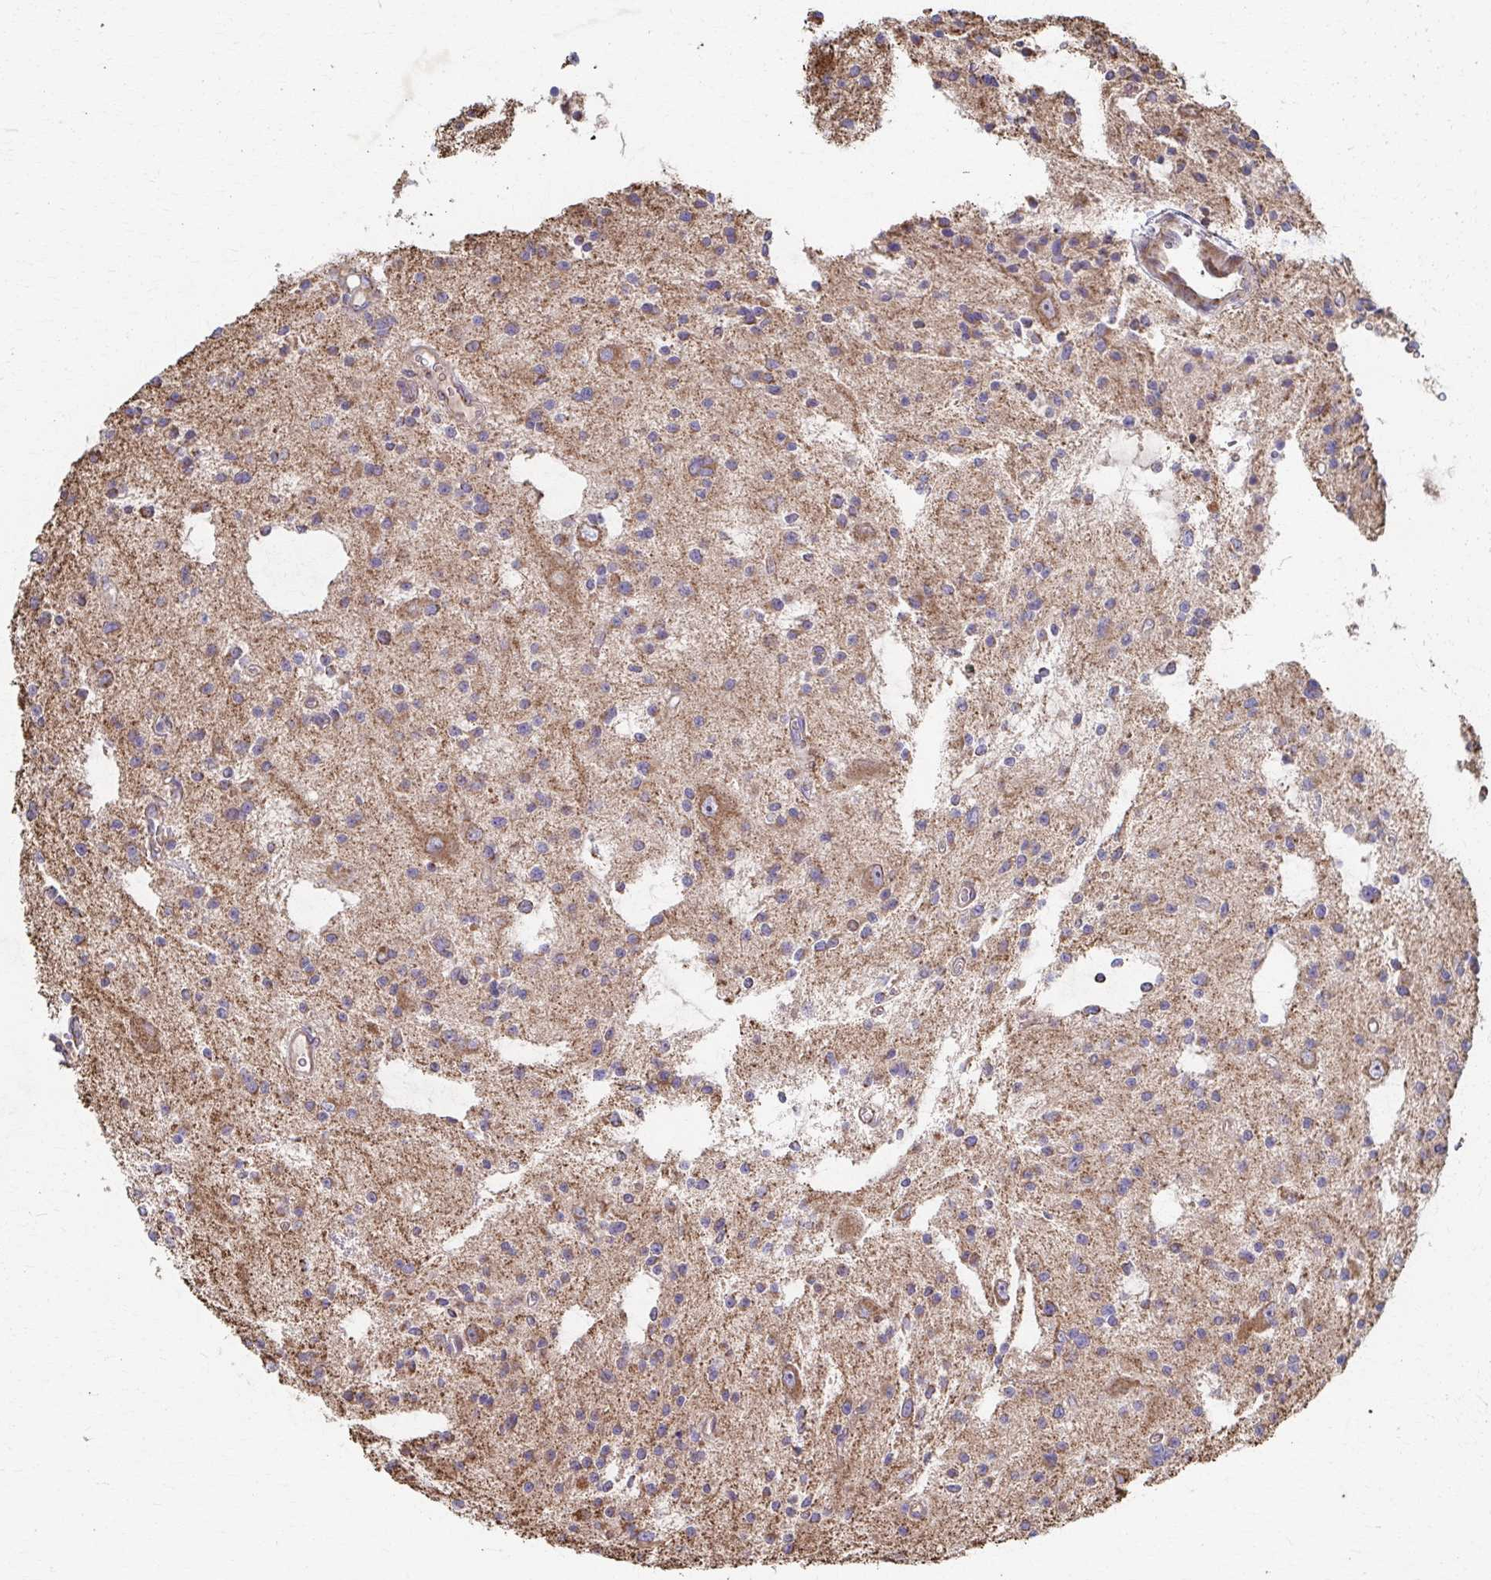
{"staining": {"intensity": "moderate", "quantity": "25%-75%", "location": "cytoplasmic/membranous"}, "tissue": "glioma", "cell_type": "Tumor cells", "image_type": "cancer", "snomed": [{"axis": "morphology", "description": "Glioma, malignant, Low grade"}, {"axis": "topography", "description": "Brain"}], "caption": "A brown stain highlights moderate cytoplasmic/membranous expression of a protein in human malignant glioma (low-grade) tumor cells.", "gene": "SAT1", "patient": {"sex": "male", "age": 43}}